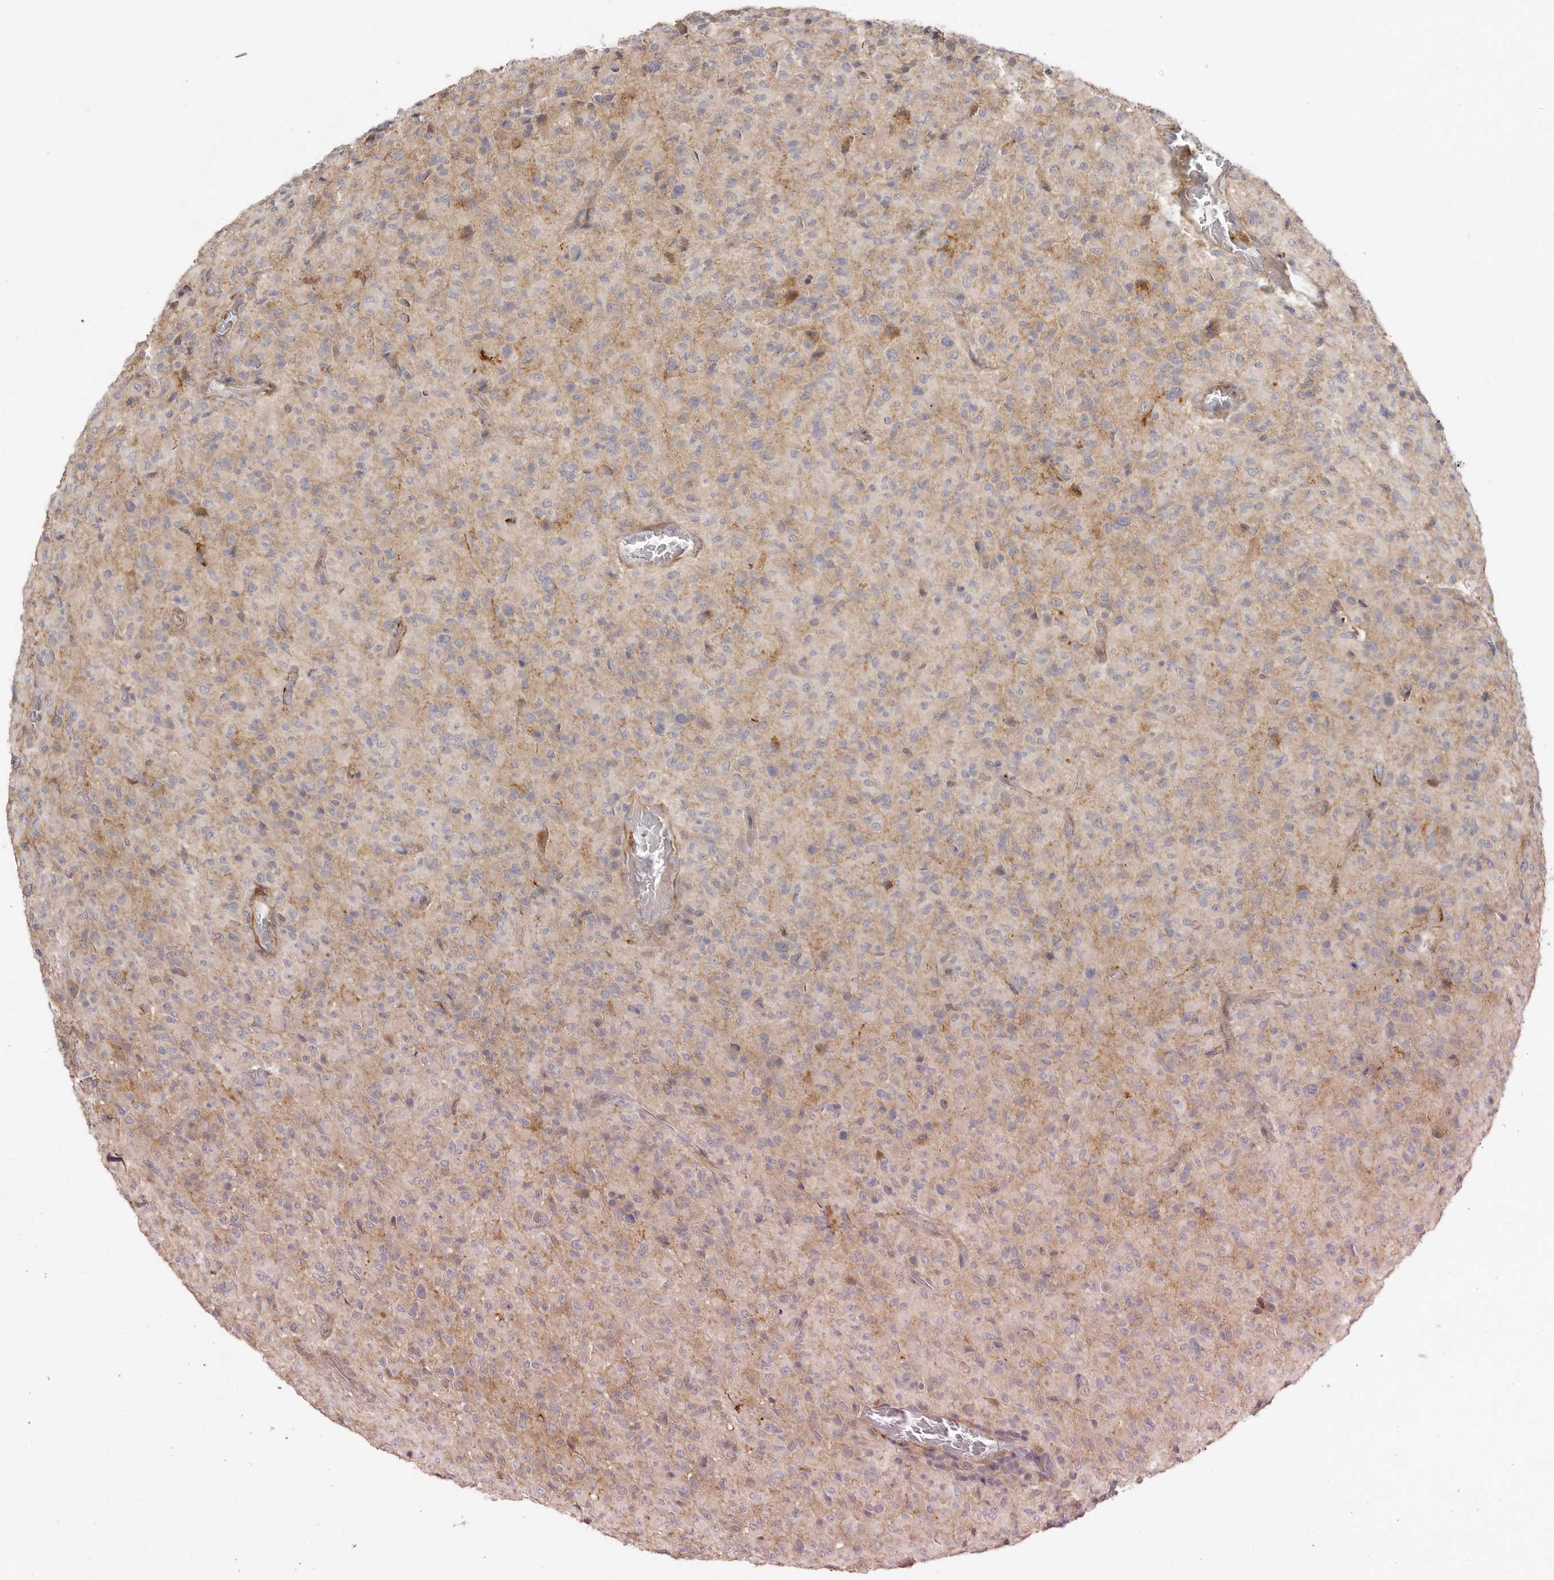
{"staining": {"intensity": "negative", "quantity": "none", "location": "none"}, "tissue": "glioma", "cell_type": "Tumor cells", "image_type": "cancer", "snomed": [{"axis": "morphology", "description": "Glioma, malignant, High grade"}, {"axis": "topography", "description": "Brain"}], "caption": "Immunohistochemistry (IHC) of human glioma displays no expression in tumor cells.", "gene": "ADAMTS9", "patient": {"sex": "female", "age": 57}}